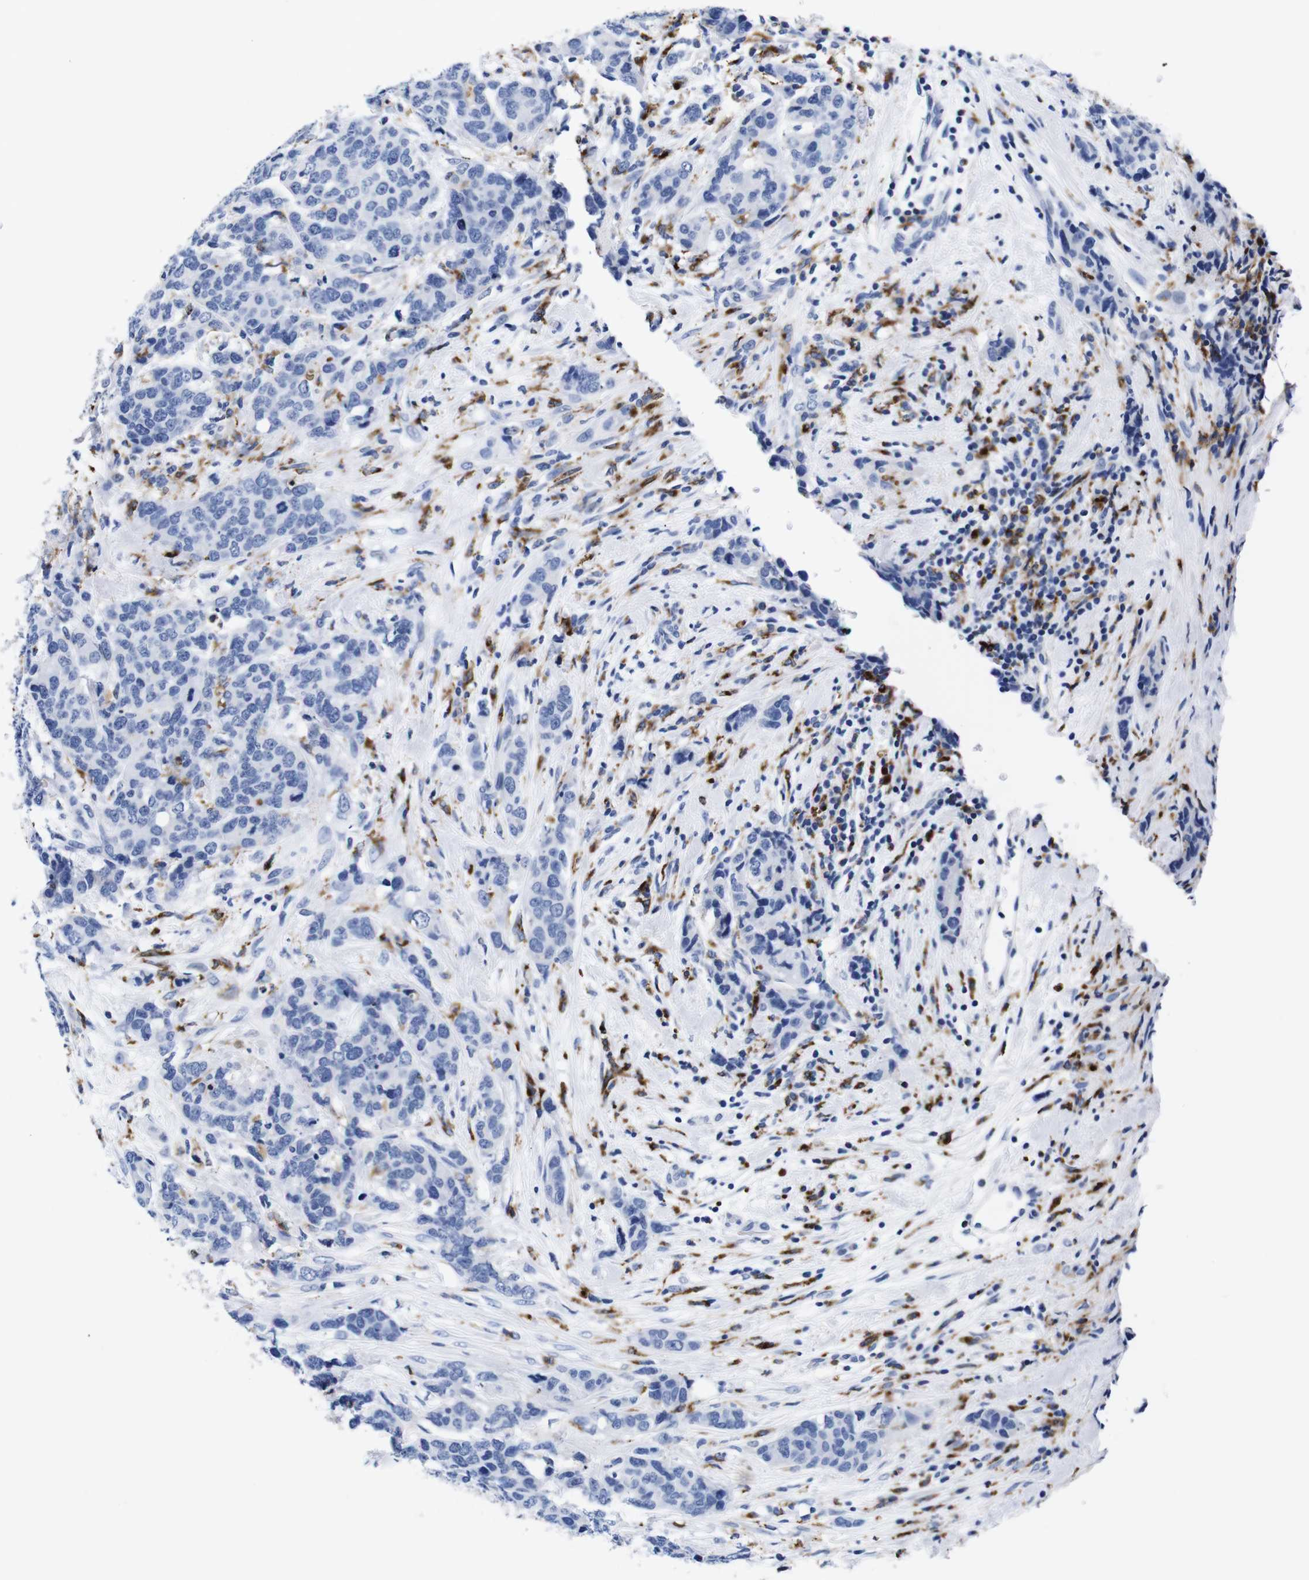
{"staining": {"intensity": "negative", "quantity": "none", "location": "none"}, "tissue": "breast cancer", "cell_type": "Tumor cells", "image_type": "cancer", "snomed": [{"axis": "morphology", "description": "Lobular carcinoma"}, {"axis": "topography", "description": "Breast"}], "caption": "Protein analysis of lobular carcinoma (breast) displays no significant staining in tumor cells. (Stains: DAB (3,3'-diaminobenzidine) immunohistochemistry with hematoxylin counter stain, Microscopy: brightfield microscopy at high magnification).", "gene": "HLA-DMB", "patient": {"sex": "female", "age": 59}}